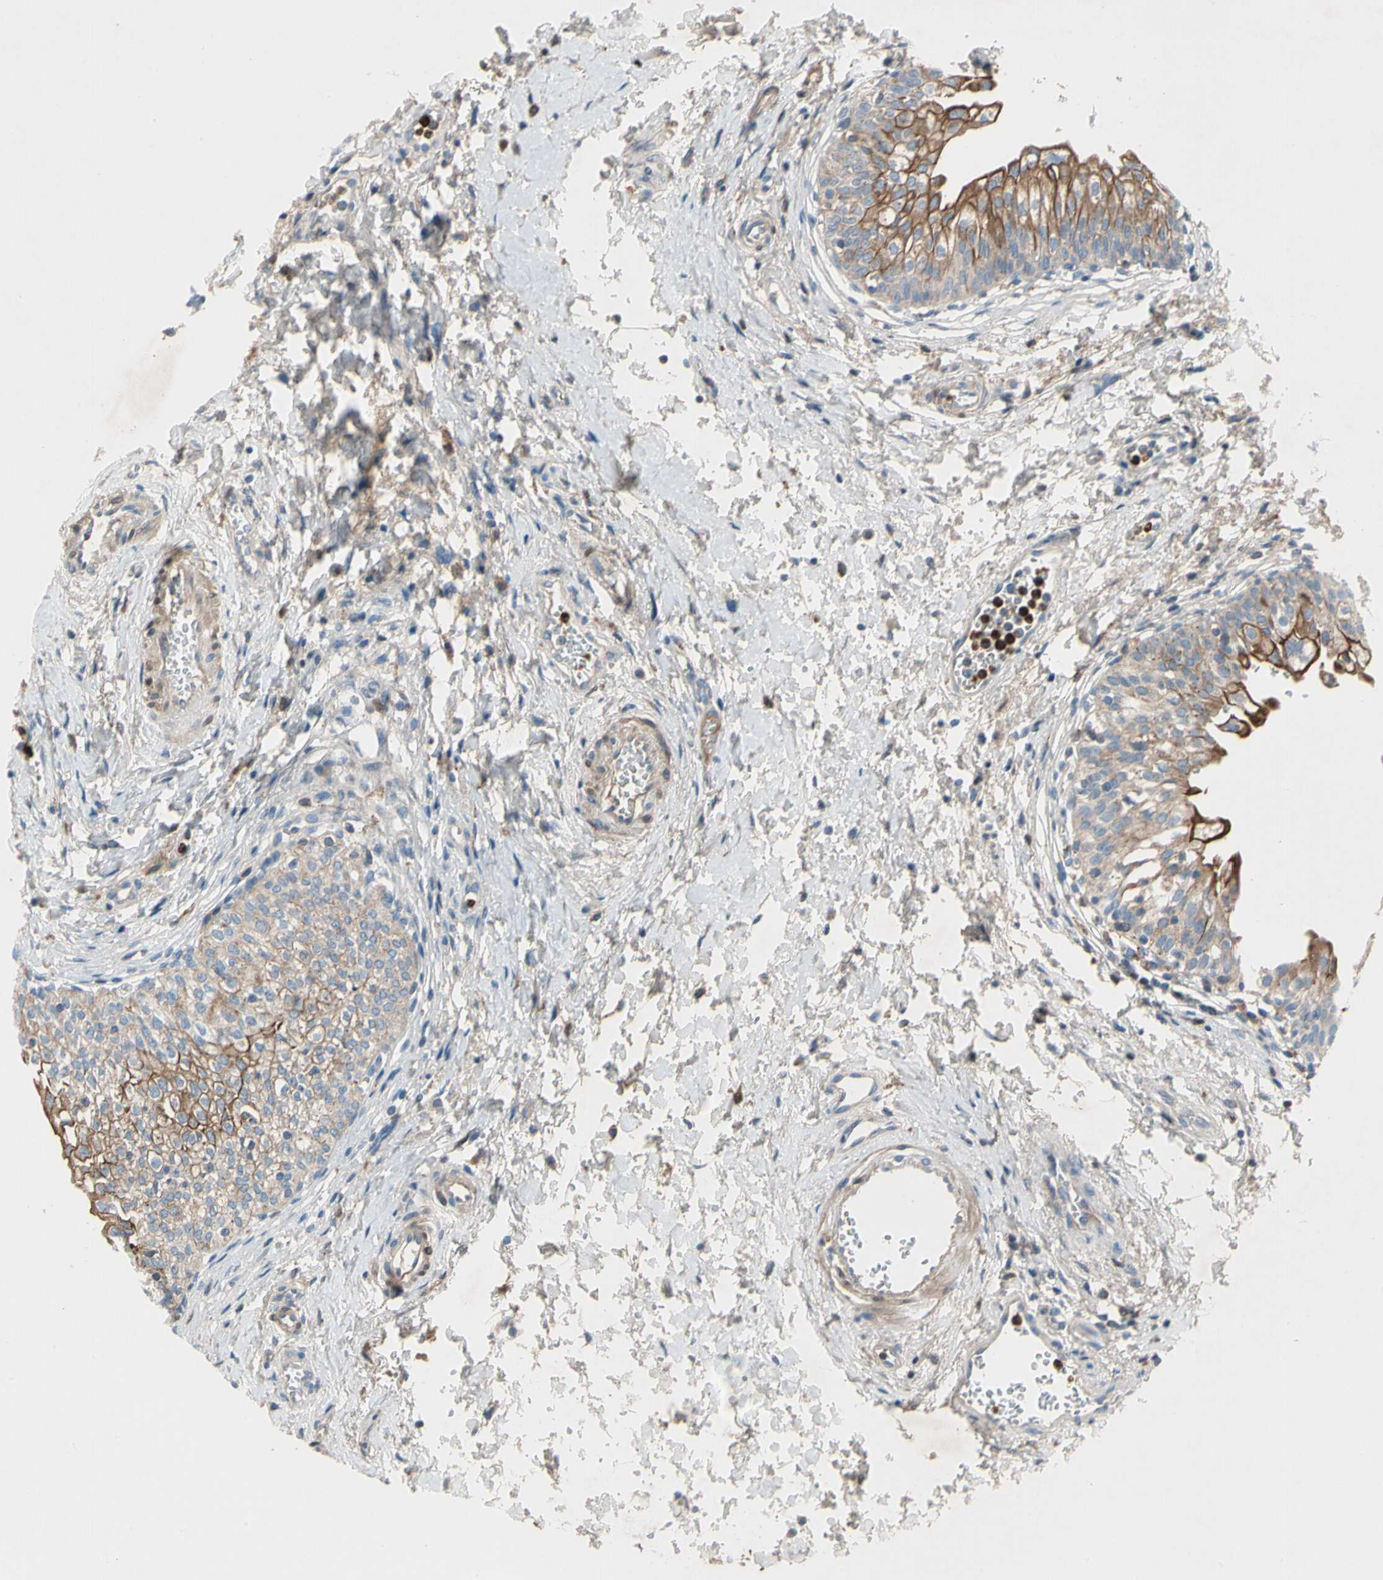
{"staining": {"intensity": "moderate", "quantity": "<25%", "location": "cytoplasmic/membranous"}, "tissue": "urinary bladder", "cell_type": "Urothelial cells", "image_type": "normal", "snomed": [{"axis": "morphology", "description": "Normal tissue, NOS"}, {"axis": "topography", "description": "Urinary bladder"}], "caption": "The immunohistochemical stain shows moderate cytoplasmic/membranous staining in urothelial cells of unremarkable urinary bladder. Ihc stains the protein in brown and the nuclei are stained blue.", "gene": "HJURP", "patient": {"sex": "male", "age": 55}}